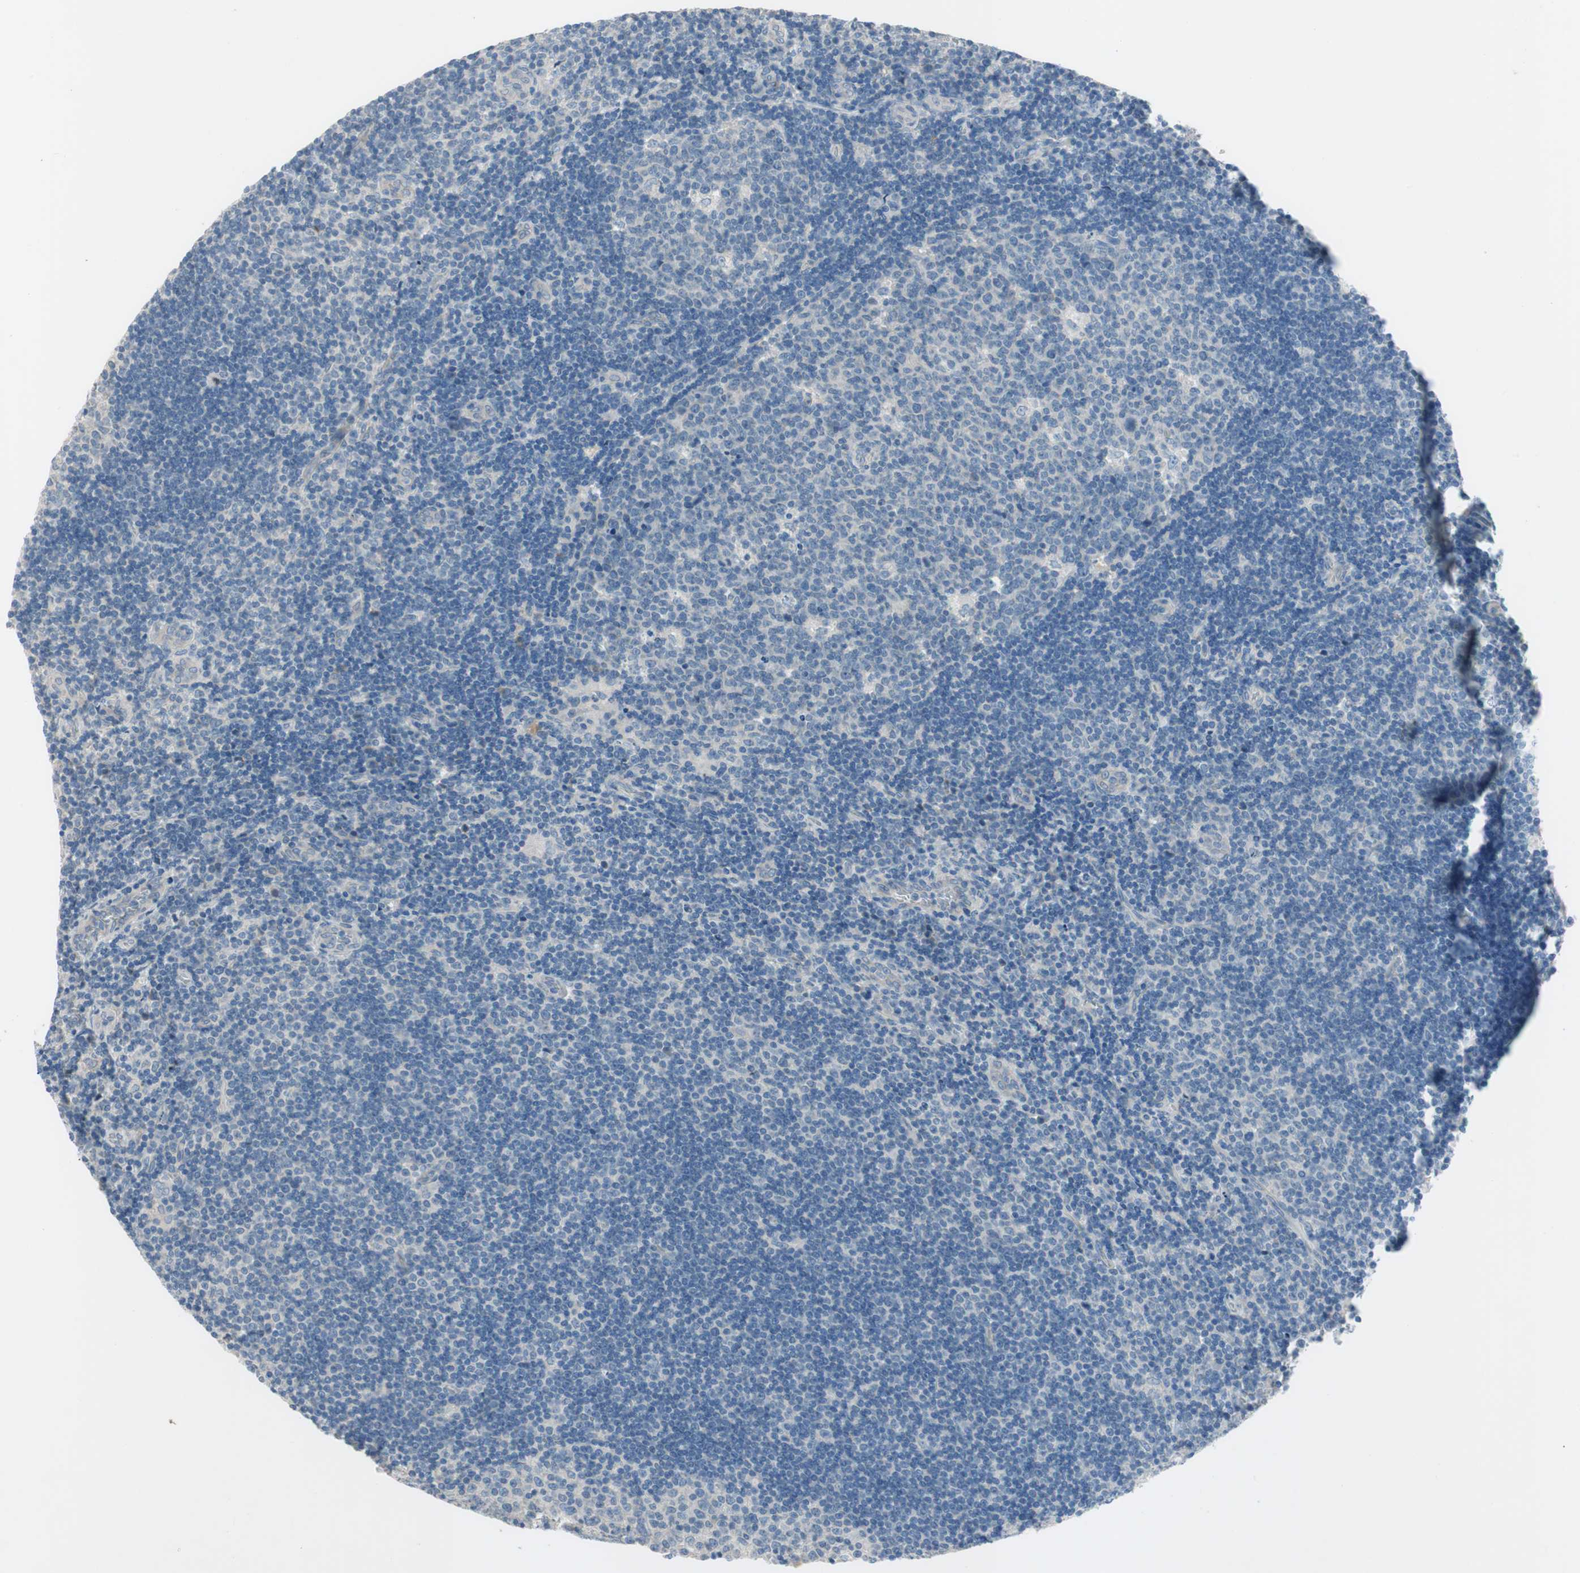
{"staining": {"intensity": "negative", "quantity": "none", "location": "none"}, "tissue": "lymph node", "cell_type": "Germinal center cells", "image_type": "normal", "snomed": [{"axis": "morphology", "description": "Normal tissue, NOS"}, {"axis": "topography", "description": "Lymph node"}, {"axis": "topography", "description": "Salivary gland"}], "caption": "IHC of unremarkable human lymph node shows no positivity in germinal center cells. (DAB immunohistochemistry visualized using brightfield microscopy, high magnification).", "gene": "PRRG4", "patient": {"sex": "male", "age": 8}}